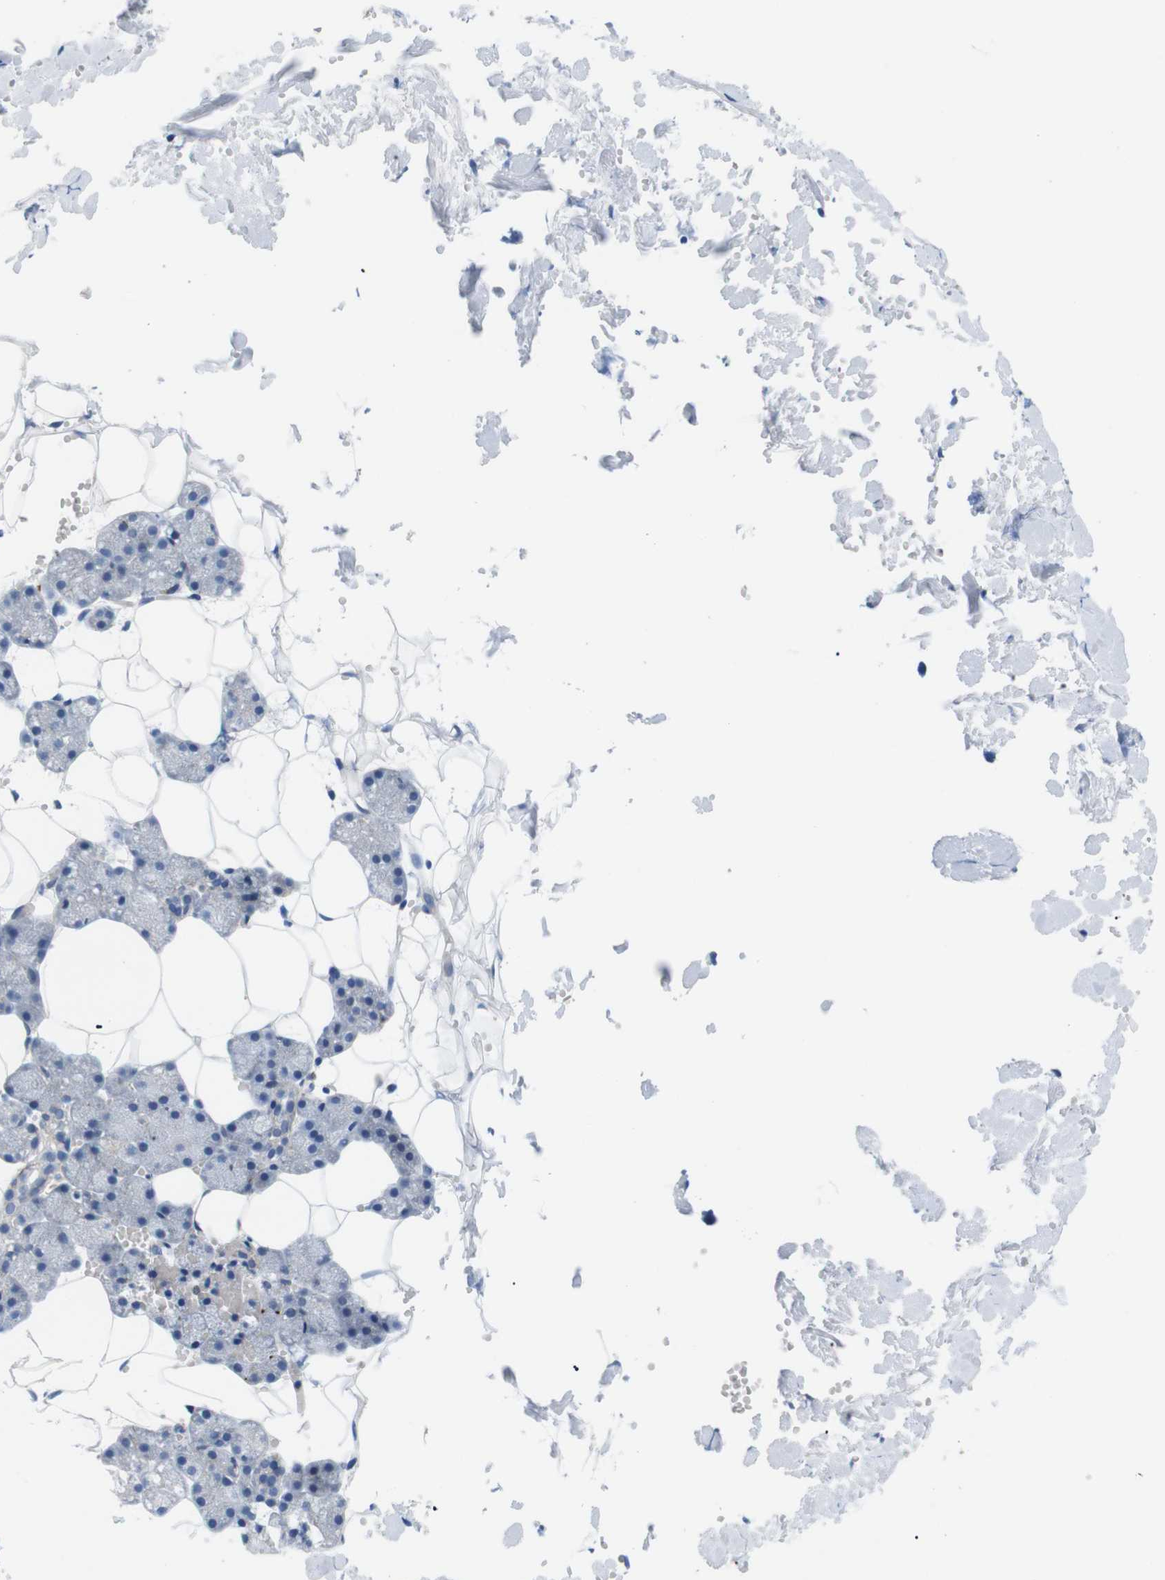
{"staining": {"intensity": "weak", "quantity": "25%-75%", "location": "cytoplasmic/membranous"}, "tissue": "salivary gland", "cell_type": "Glandular cells", "image_type": "normal", "snomed": [{"axis": "morphology", "description": "Normal tissue, NOS"}, {"axis": "topography", "description": "Salivary gland"}], "caption": "Immunohistochemical staining of benign salivary gland exhibits 25%-75% levels of weak cytoplasmic/membranous protein staining in approximately 25%-75% of glandular cells.", "gene": "F2RL1", "patient": {"sex": "male", "age": 62}}